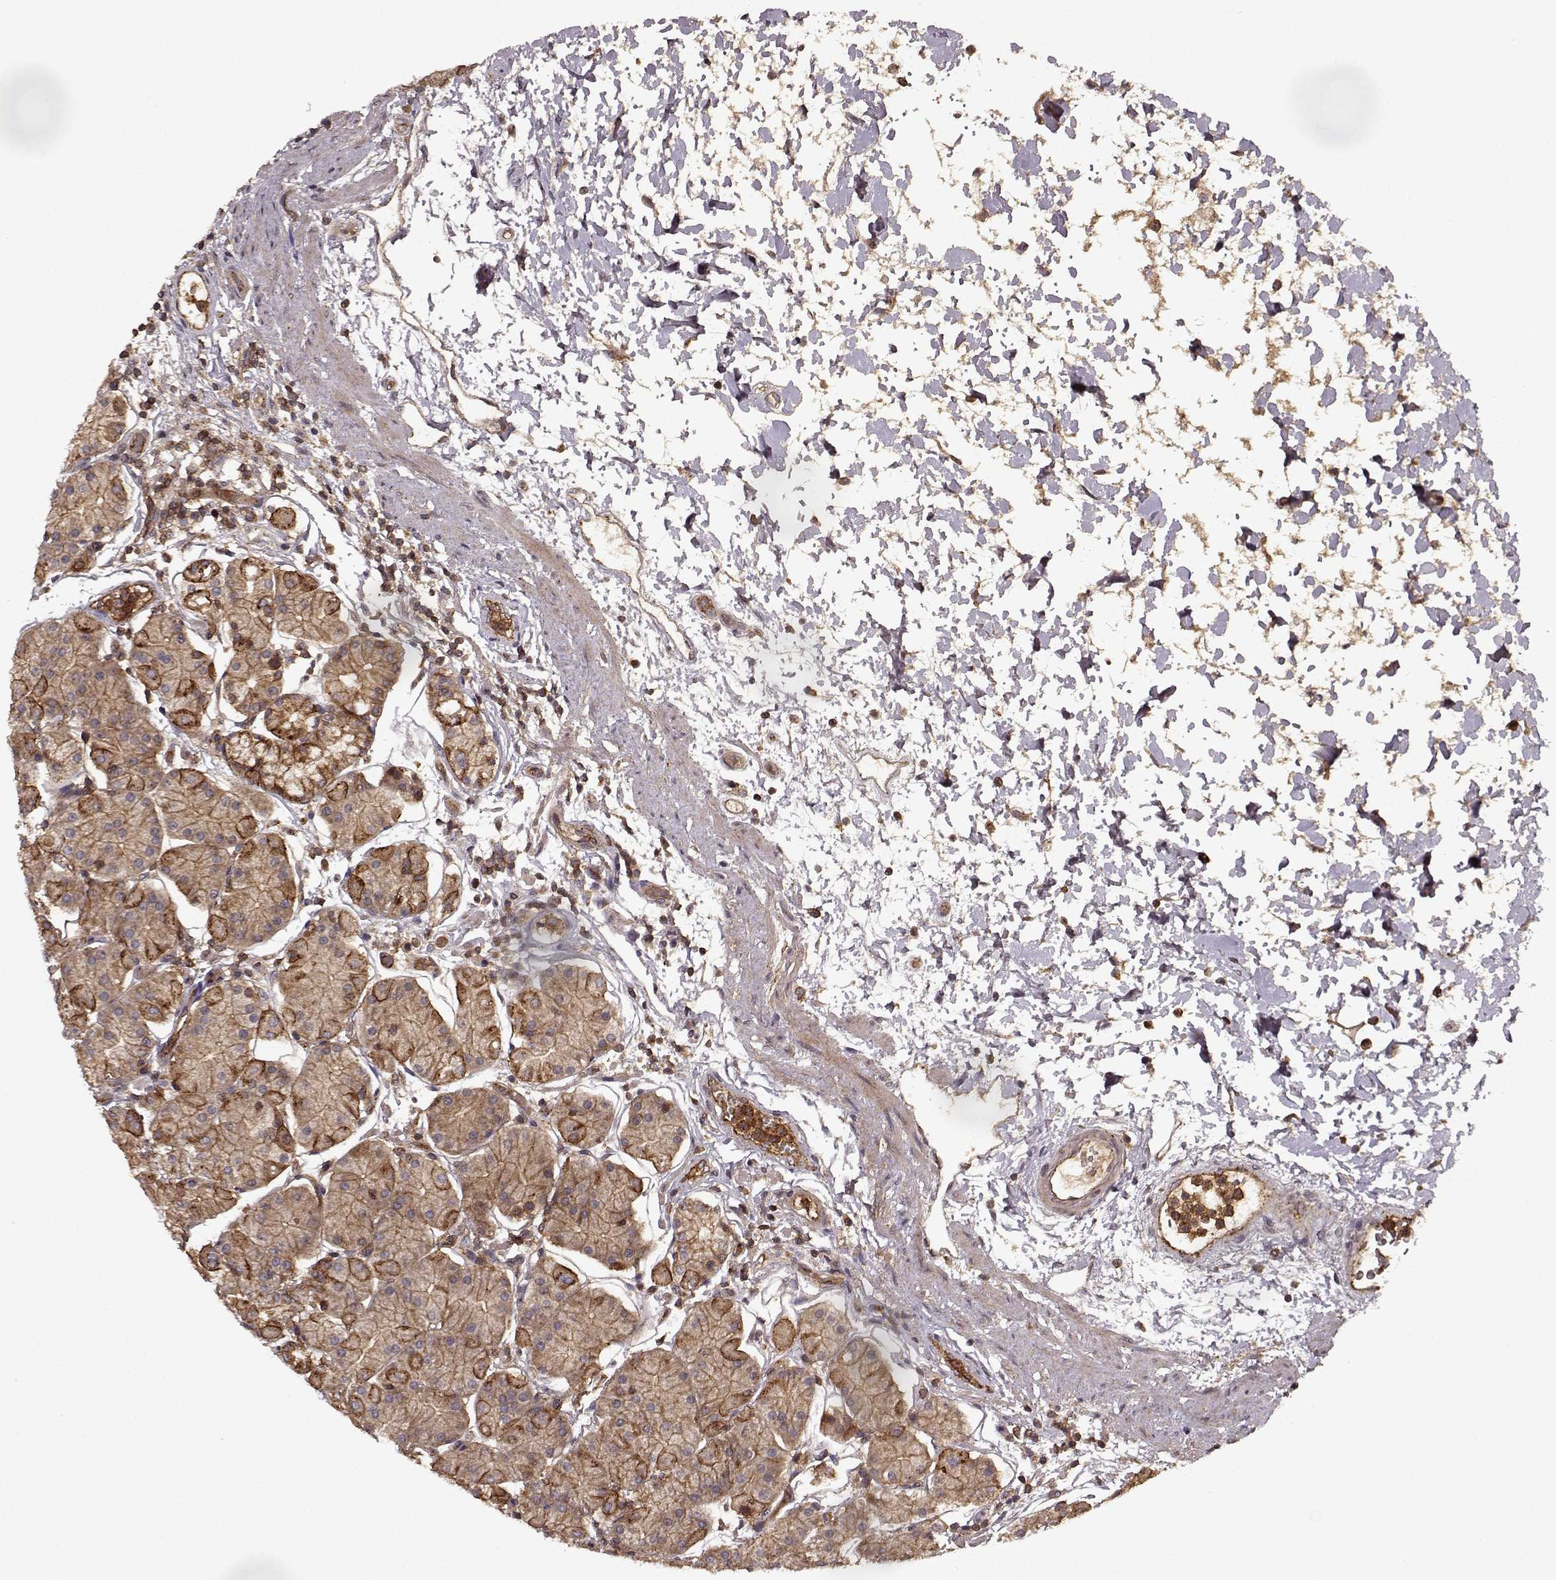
{"staining": {"intensity": "moderate", "quantity": ">75%", "location": "cytoplasmic/membranous"}, "tissue": "stomach", "cell_type": "Glandular cells", "image_type": "normal", "snomed": [{"axis": "morphology", "description": "Normal tissue, NOS"}, {"axis": "topography", "description": "Stomach"}], "caption": "Glandular cells reveal medium levels of moderate cytoplasmic/membranous staining in about >75% of cells in normal human stomach. (IHC, brightfield microscopy, high magnification).", "gene": "IFRD2", "patient": {"sex": "male", "age": 54}}